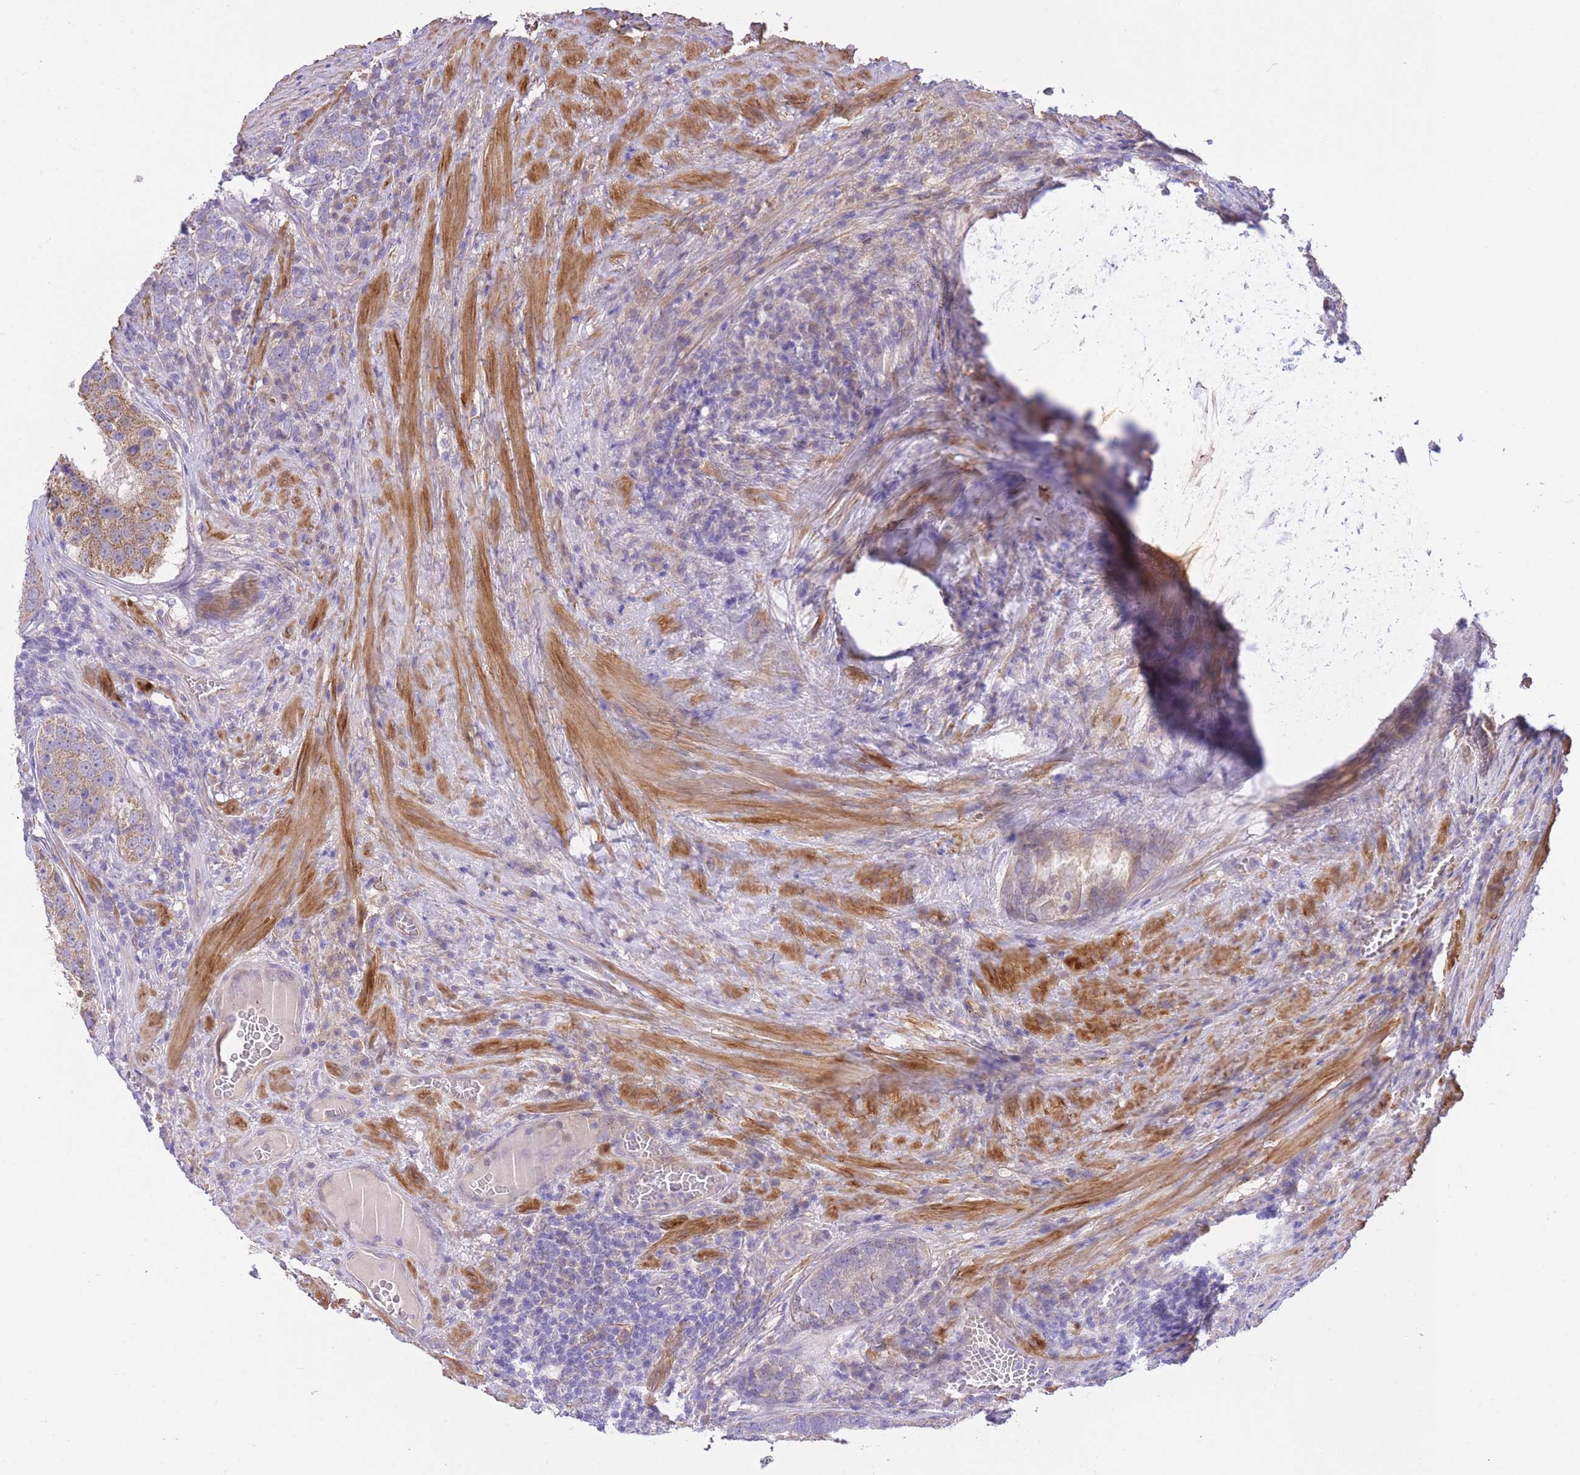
{"staining": {"intensity": "moderate", "quantity": "<25%", "location": "cytoplasmic/membranous"}, "tissue": "prostate cancer", "cell_type": "Tumor cells", "image_type": "cancer", "snomed": [{"axis": "morphology", "description": "Adenocarcinoma, High grade"}, {"axis": "topography", "description": "Prostate"}], "caption": "Tumor cells reveal low levels of moderate cytoplasmic/membranous staining in approximately <25% of cells in high-grade adenocarcinoma (prostate).", "gene": "PGM1", "patient": {"sex": "male", "age": 71}}